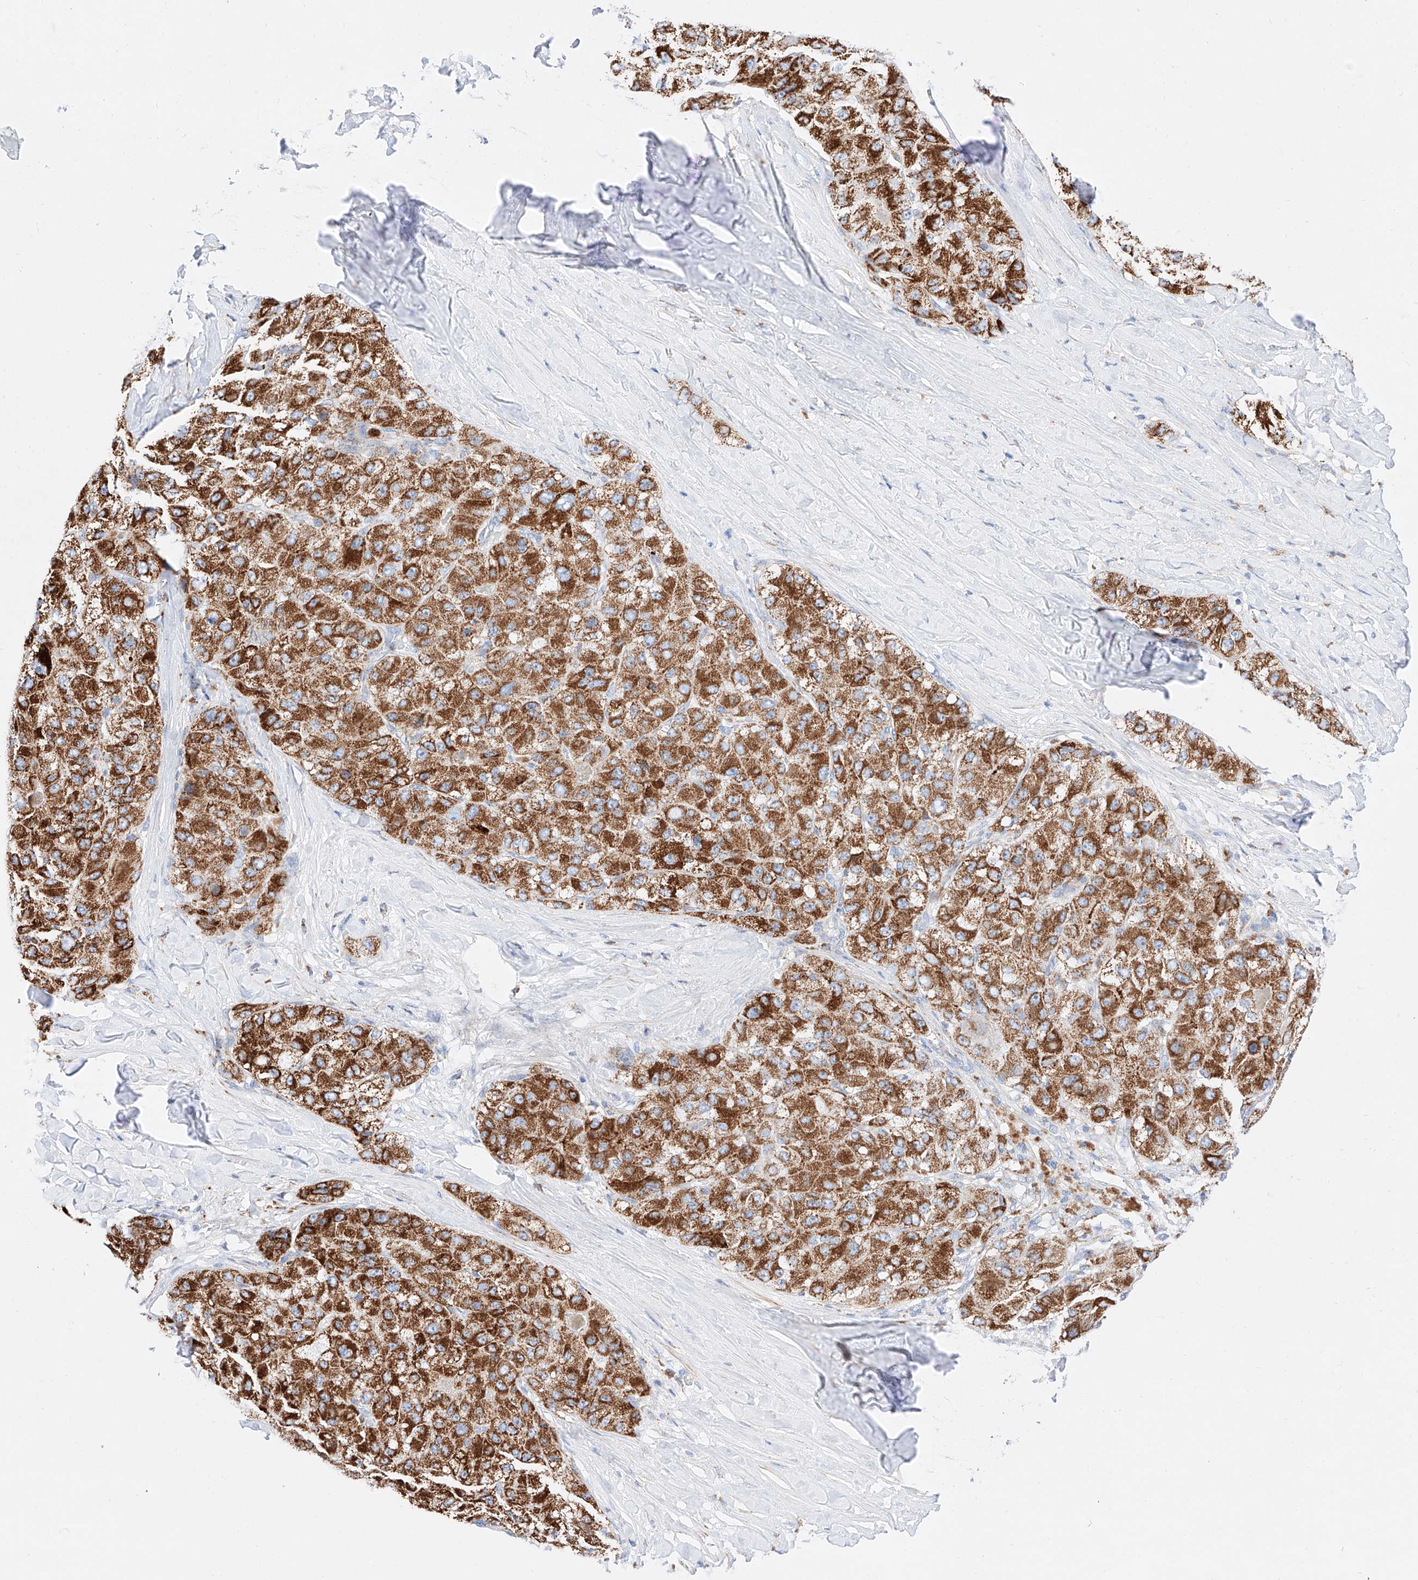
{"staining": {"intensity": "strong", "quantity": ">75%", "location": "cytoplasmic/membranous"}, "tissue": "liver cancer", "cell_type": "Tumor cells", "image_type": "cancer", "snomed": [{"axis": "morphology", "description": "Carcinoma, Hepatocellular, NOS"}, {"axis": "topography", "description": "Liver"}], "caption": "Human liver hepatocellular carcinoma stained with a protein marker reveals strong staining in tumor cells.", "gene": "C6orf62", "patient": {"sex": "male", "age": 80}}